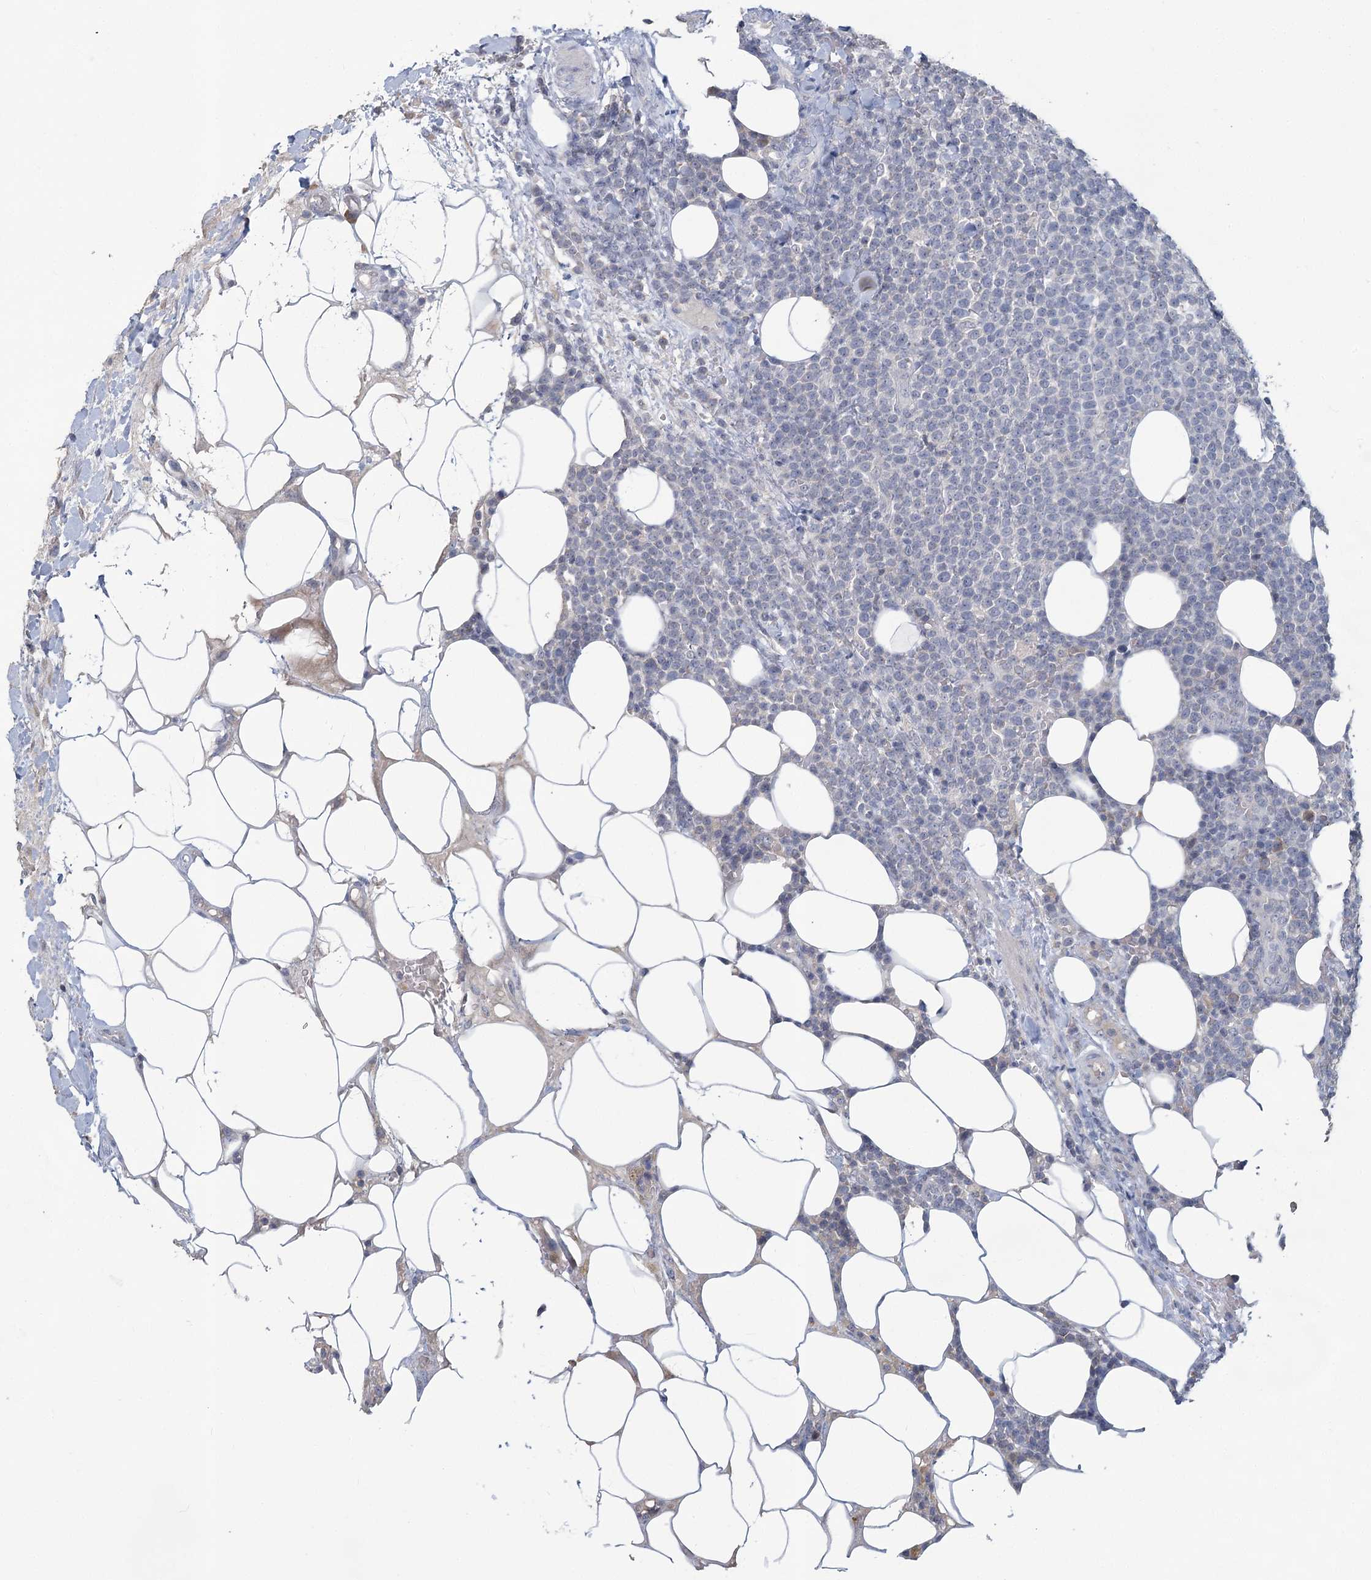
{"staining": {"intensity": "negative", "quantity": "none", "location": "none"}, "tissue": "lymphoma", "cell_type": "Tumor cells", "image_type": "cancer", "snomed": [{"axis": "morphology", "description": "Malignant lymphoma, non-Hodgkin's type, High grade"}, {"axis": "topography", "description": "Lymph node"}], "caption": "High magnification brightfield microscopy of lymphoma stained with DAB (3,3'-diaminobenzidine) (brown) and counterstained with hematoxylin (blue): tumor cells show no significant expression.", "gene": "SLC9A3", "patient": {"sex": "male", "age": 61}}